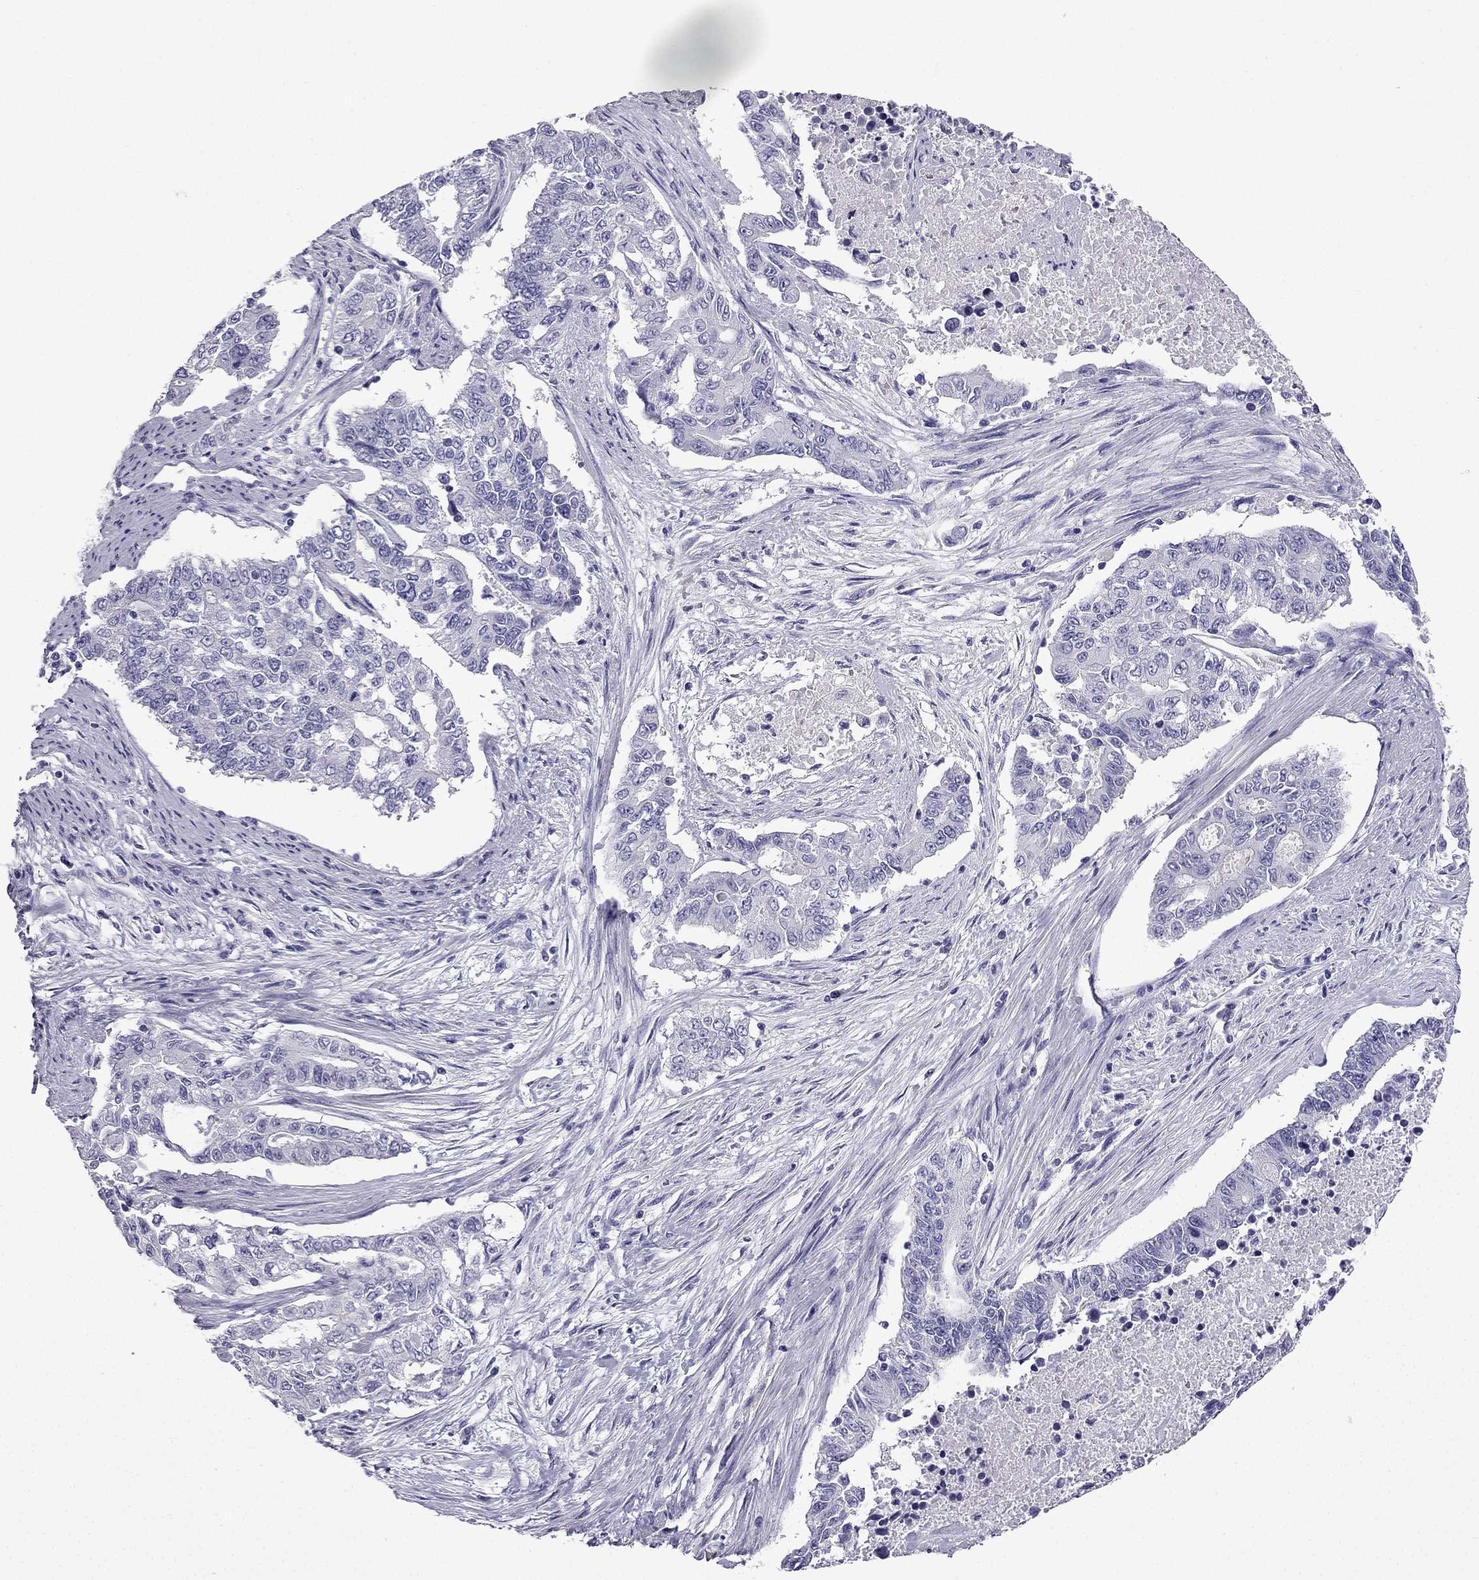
{"staining": {"intensity": "negative", "quantity": "none", "location": "none"}, "tissue": "endometrial cancer", "cell_type": "Tumor cells", "image_type": "cancer", "snomed": [{"axis": "morphology", "description": "Adenocarcinoma, NOS"}, {"axis": "topography", "description": "Uterus"}], "caption": "Protein analysis of endometrial adenocarcinoma demonstrates no significant staining in tumor cells.", "gene": "NPTX1", "patient": {"sex": "female", "age": 59}}